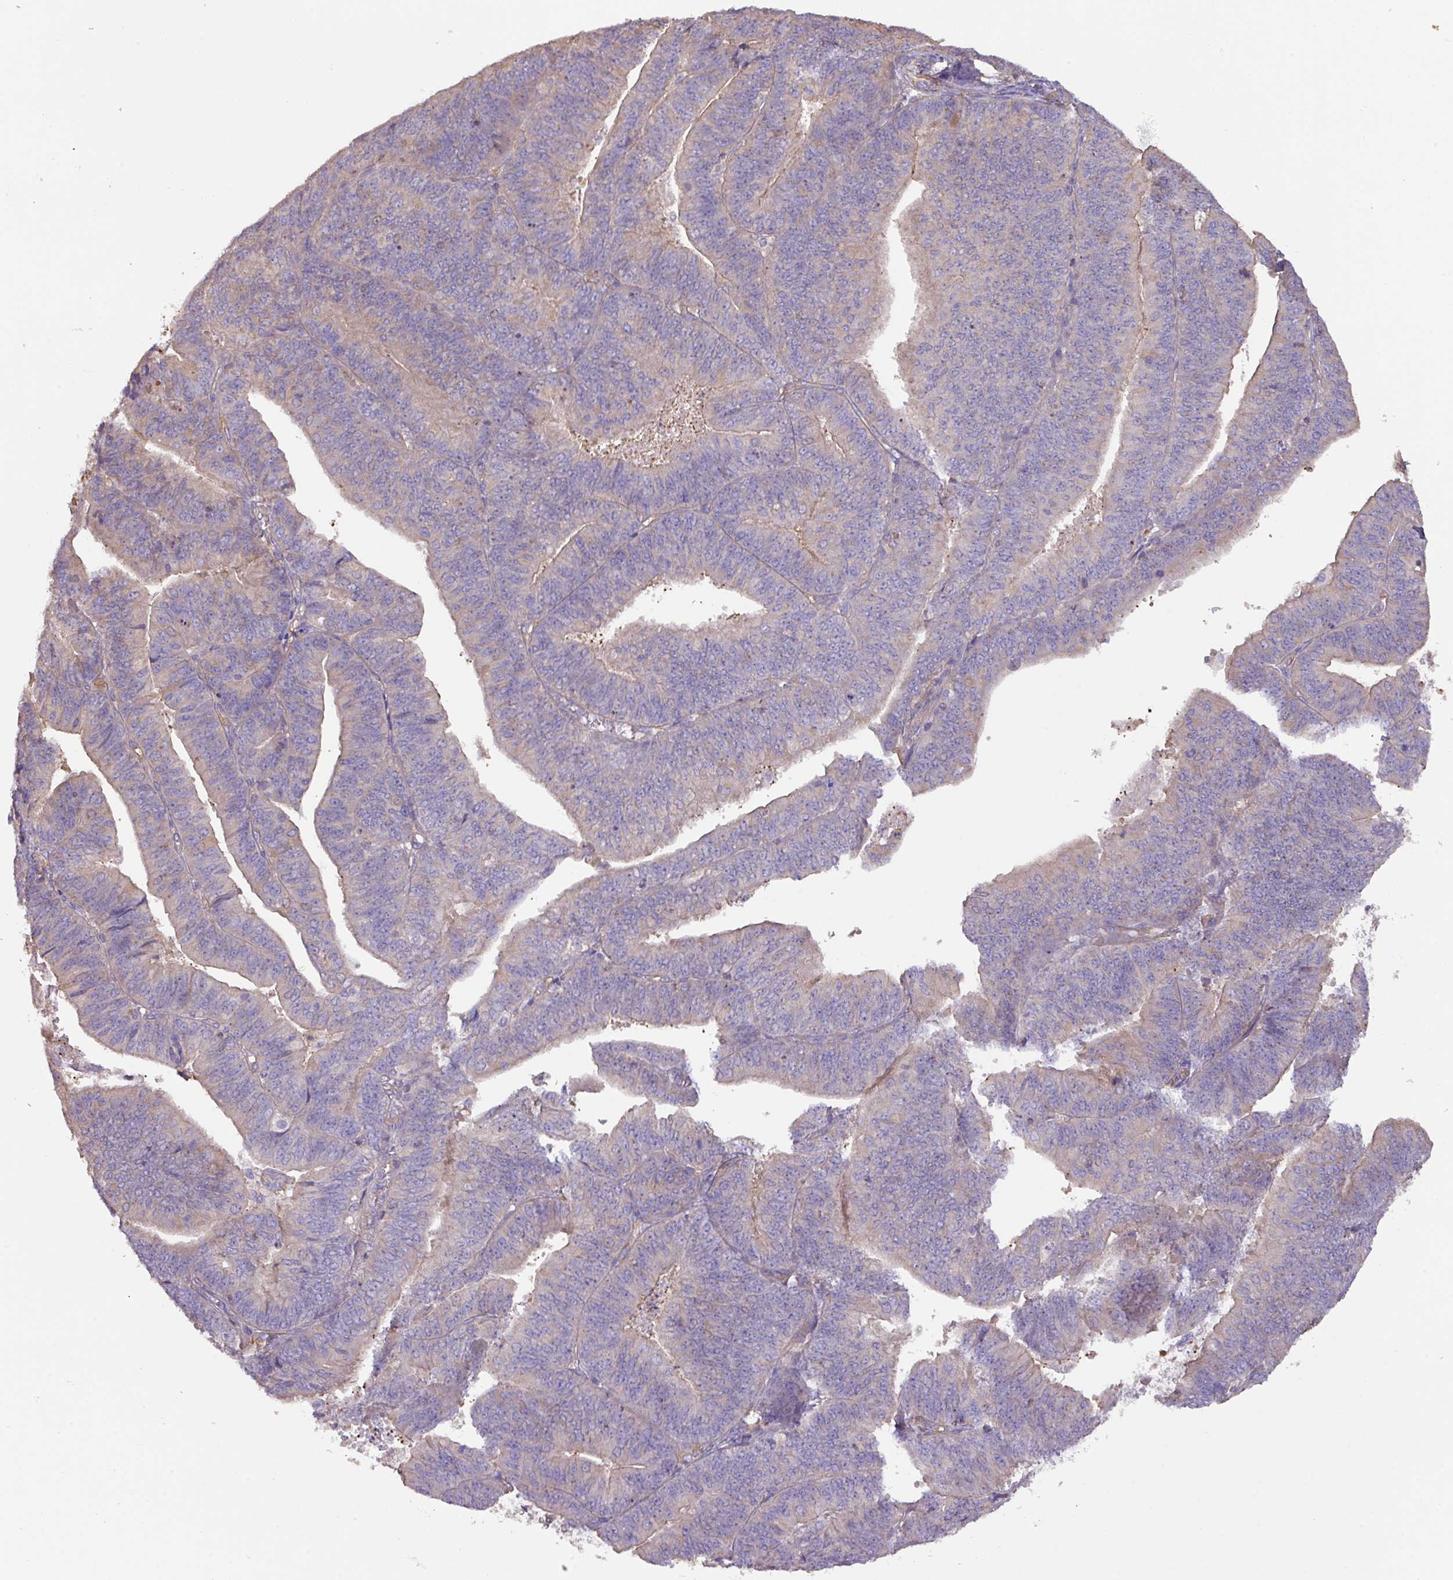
{"staining": {"intensity": "weak", "quantity": "<25%", "location": "cytoplasmic/membranous"}, "tissue": "endometrial cancer", "cell_type": "Tumor cells", "image_type": "cancer", "snomed": [{"axis": "morphology", "description": "Adenocarcinoma, NOS"}, {"axis": "topography", "description": "Endometrium"}], "caption": "Tumor cells show no significant positivity in endometrial cancer (adenocarcinoma).", "gene": "CALML4", "patient": {"sex": "female", "age": 73}}